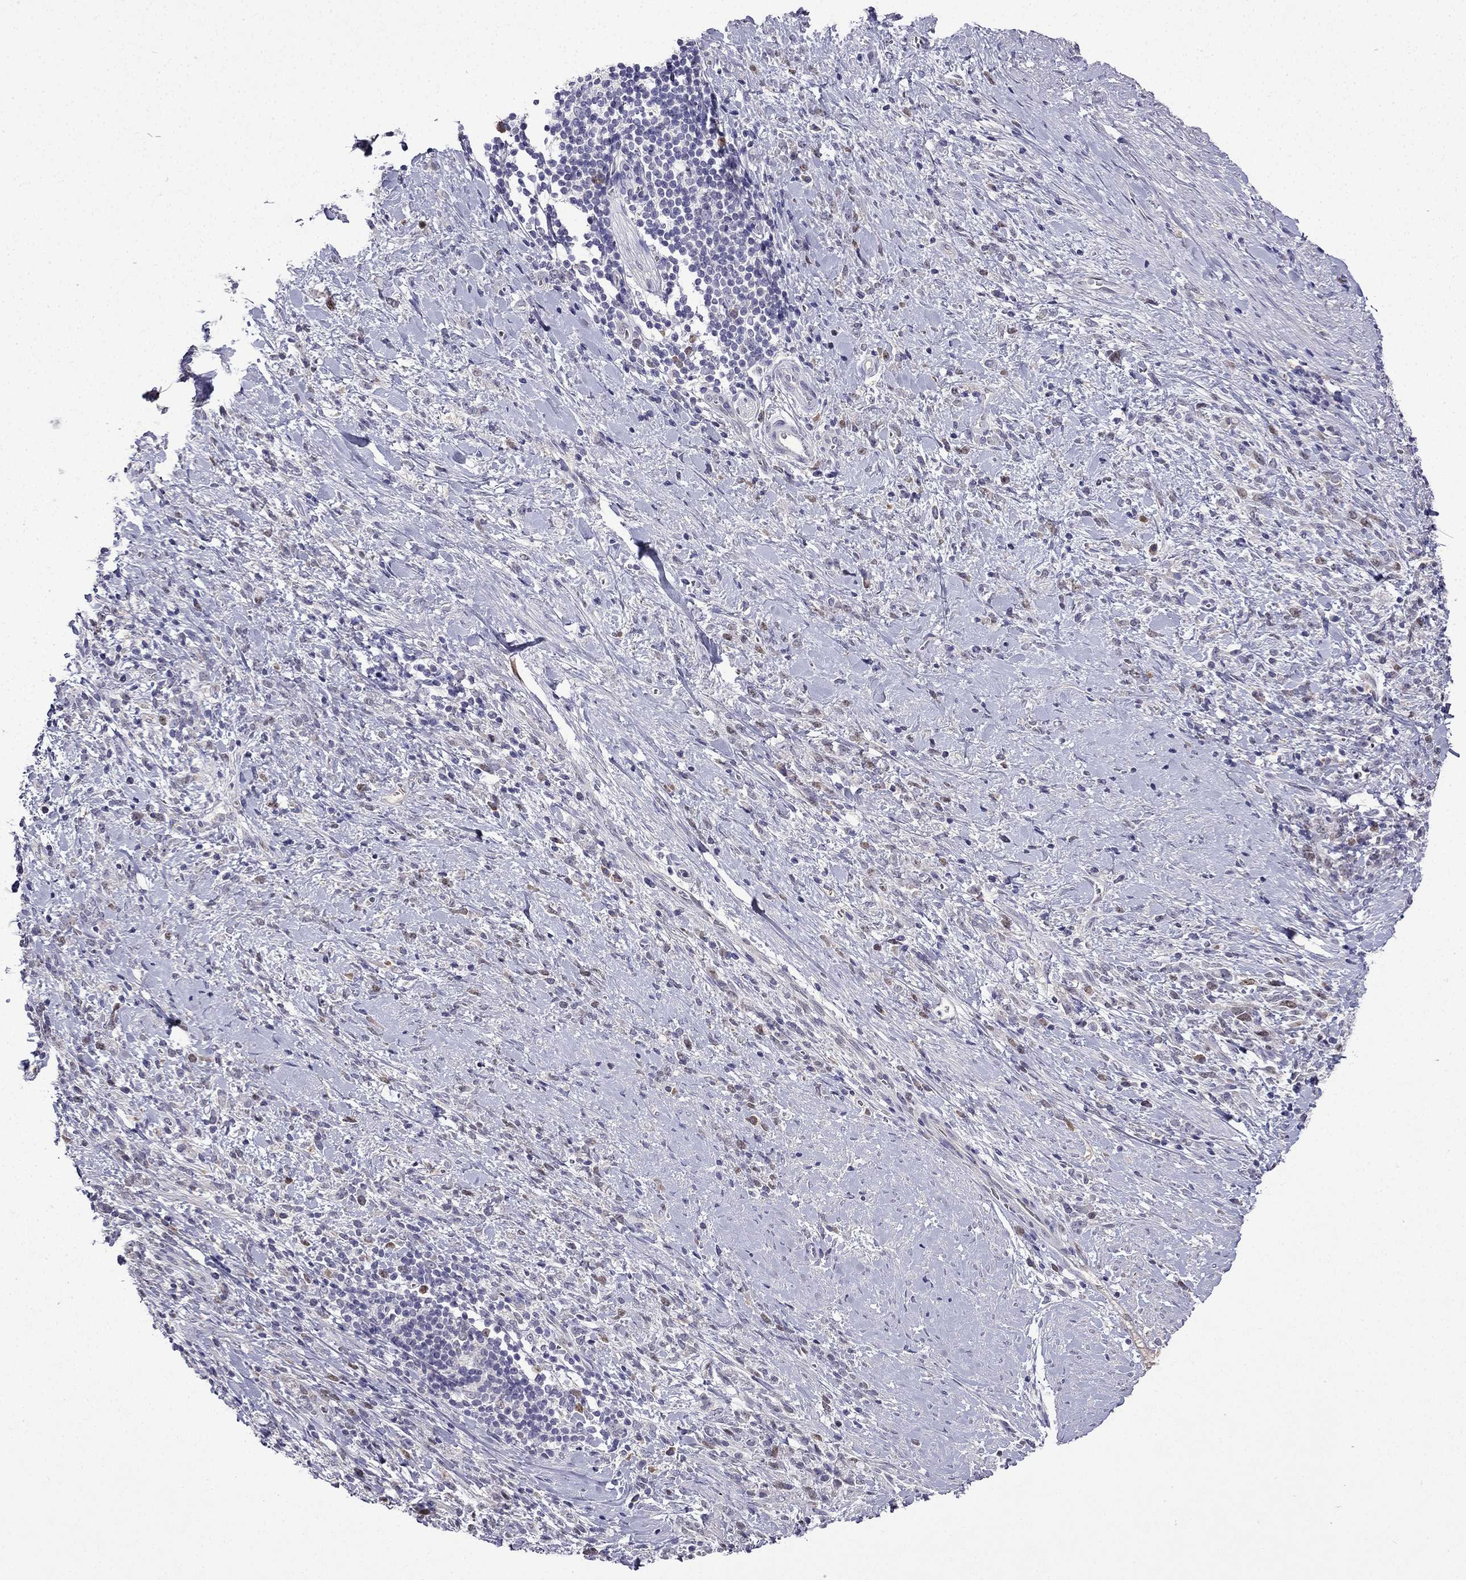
{"staining": {"intensity": "weak", "quantity": "<25%", "location": "nuclear"}, "tissue": "stomach cancer", "cell_type": "Tumor cells", "image_type": "cancer", "snomed": [{"axis": "morphology", "description": "Adenocarcinoma, NOS"}, {"axis": "topography", "description": "Stomach"}], "caption": "Stomach cancer (adenocarcinoma) stained for a protein using IHC exhibits no expression tumor cells.", "gene": "UHRF1", "patient": {"sex": "female", "age": 57}}